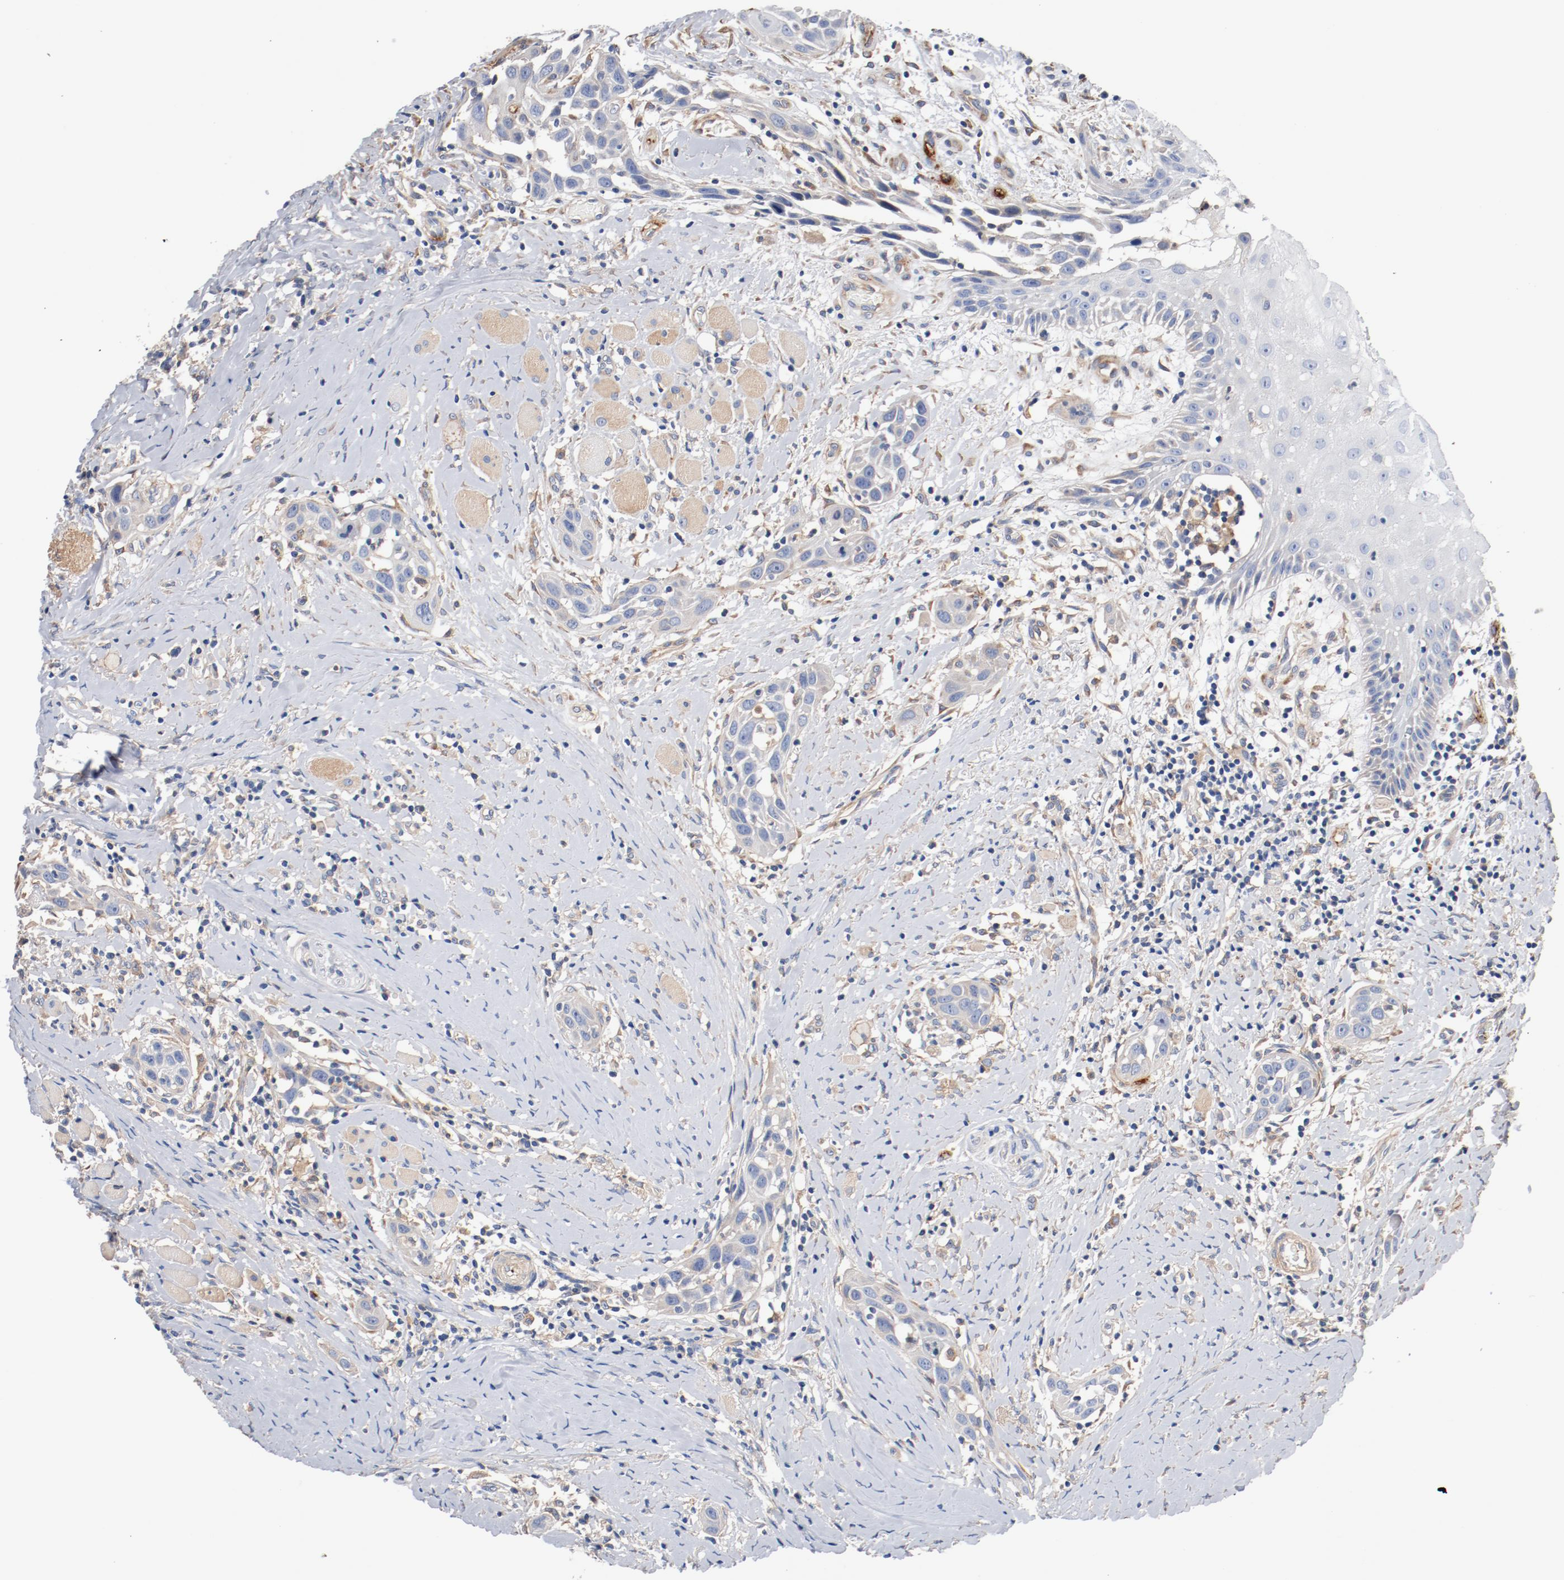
{"staining": {"intensity": "weak", "quantity": "<25%", "location": "cytoplasmic/membranous"}, "tissue": "head and neck cancer", "cell_type": "Tumor cells", "image_type": "cancer", "snomed": [{"axis": "morphology", "description": "Squamous cell carcinoma, NOS"}, {"axis": "topography", "description": "Oral tissue"}, {"axis": "topography", "description": "Head-Neck"}], "caption": "Immunohistochemical staining of head and neck cancer (squamous cell carcinoma) exhibits no significant positivity in tumor cells.", "gene": "ILK", "patient": {"sex": "female", "age": 50}}